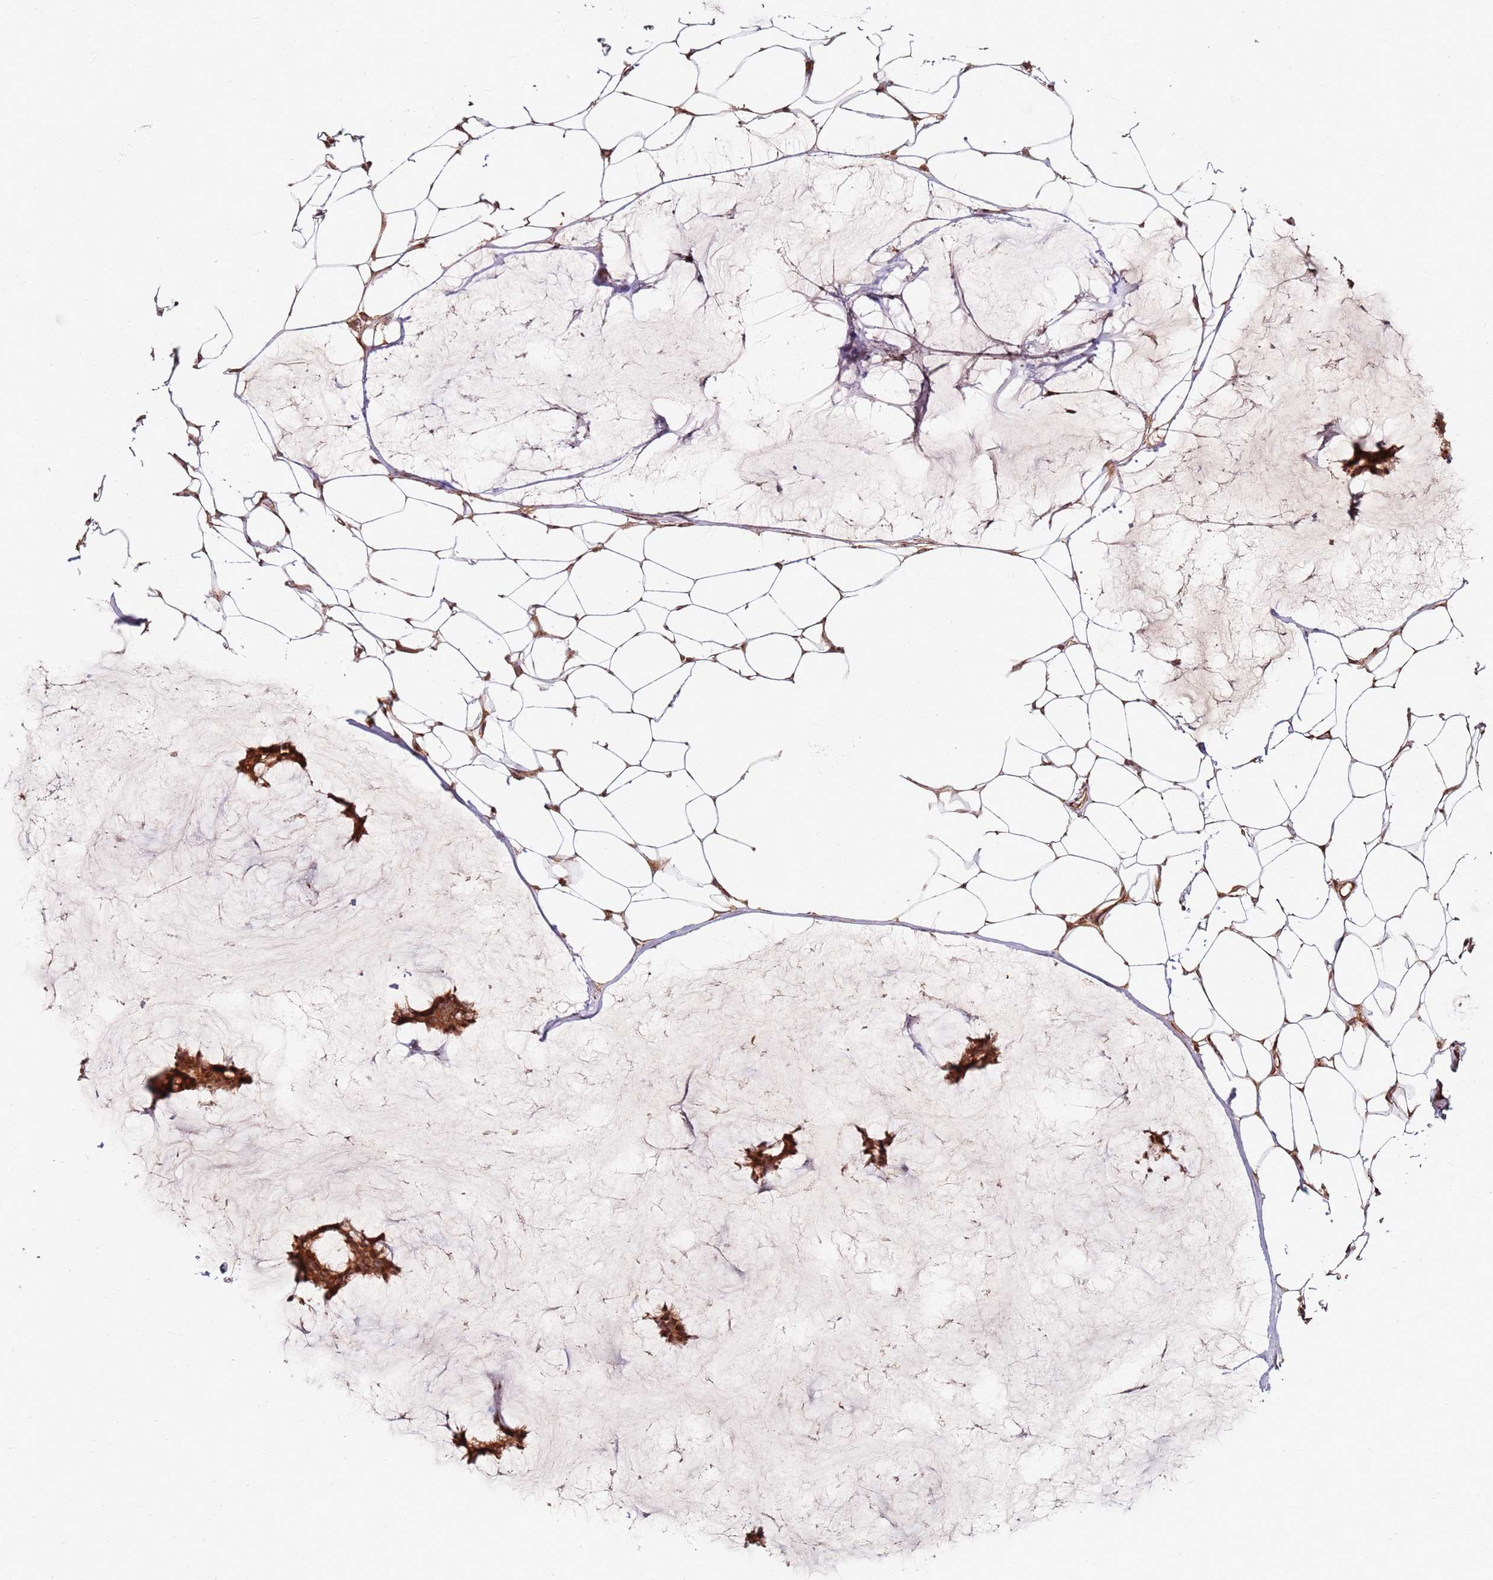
{"staining": {"intensity": "strong", "quantity": ">75%", "location": "cytoplasmic/membranous"}, "tissue": "breast cancer", "cell_type": "Tumor cells", "image_type": "cancer", "snomed": [{"axis": "morphology", "description": "Duct carcinoma"}, {"axis": "topography", "description": "Breast"}], "caption": "Breast cancer stained with a protein marker shows strong staining in tumor cells.", "gene": "RPS3A", "patient": {"sex": "female", "age": 93}}